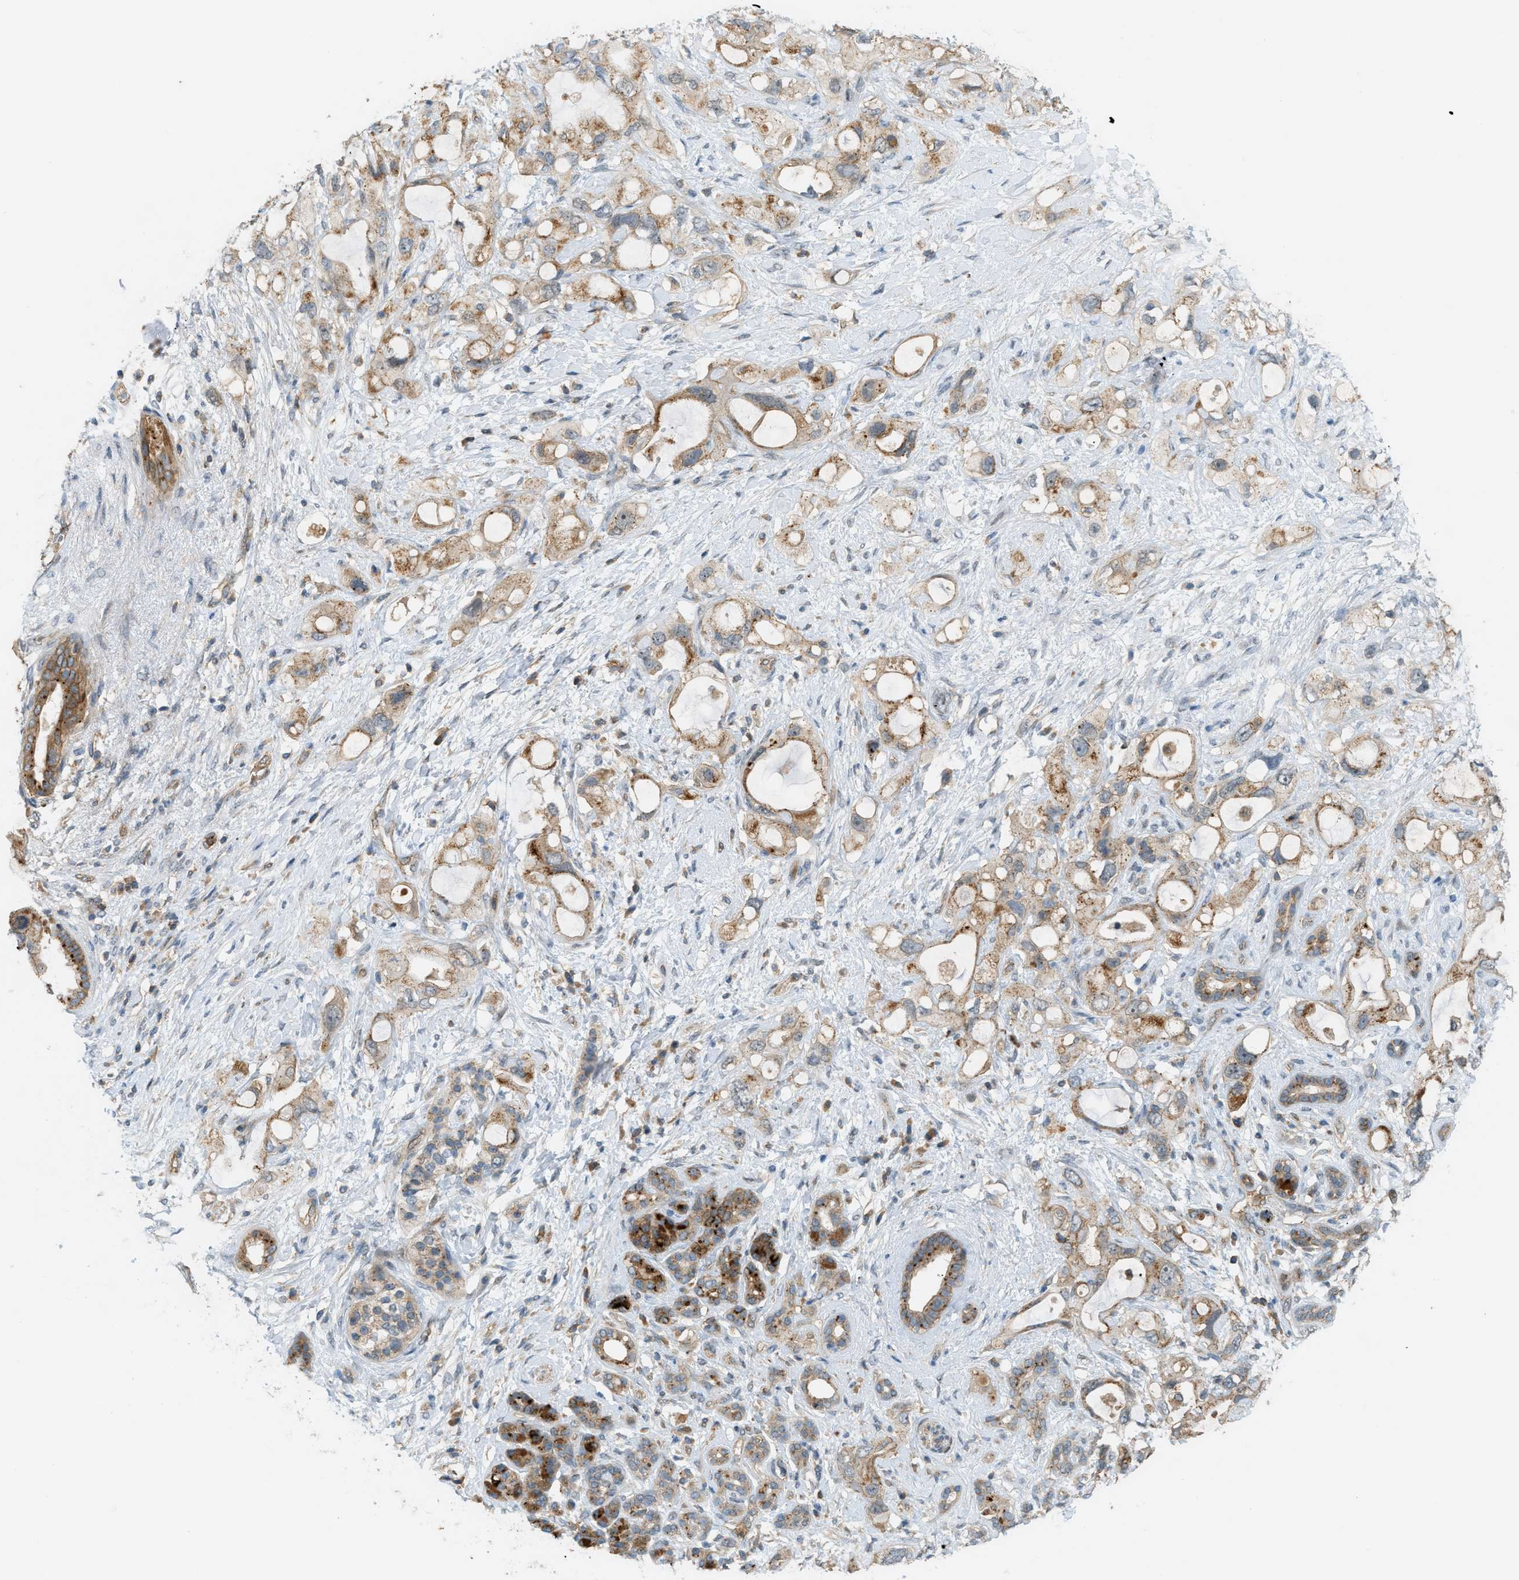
{"staining": {"intensity": "moderate", "quantity": ">75%", "location": "cytoplasmic/membranous"}, "tissue": "pancreatic cancer", "cell_type": "Tumor cells", "image_type": "cancer", "snomed": [{"axis": "morphology", "description": "Adenocarcinoma, NOS"}, {"axis": "topography", "description": "Pancreas"}], "caption": "Pancreatic cancer stained with DAB immunohistochemistry displays medium levels of moderate cytoplasmic/membranous positivity in approximately >75% of tumor cells.", "gene": "GRK6", "patient": {"sex": "female", "age": 56}}